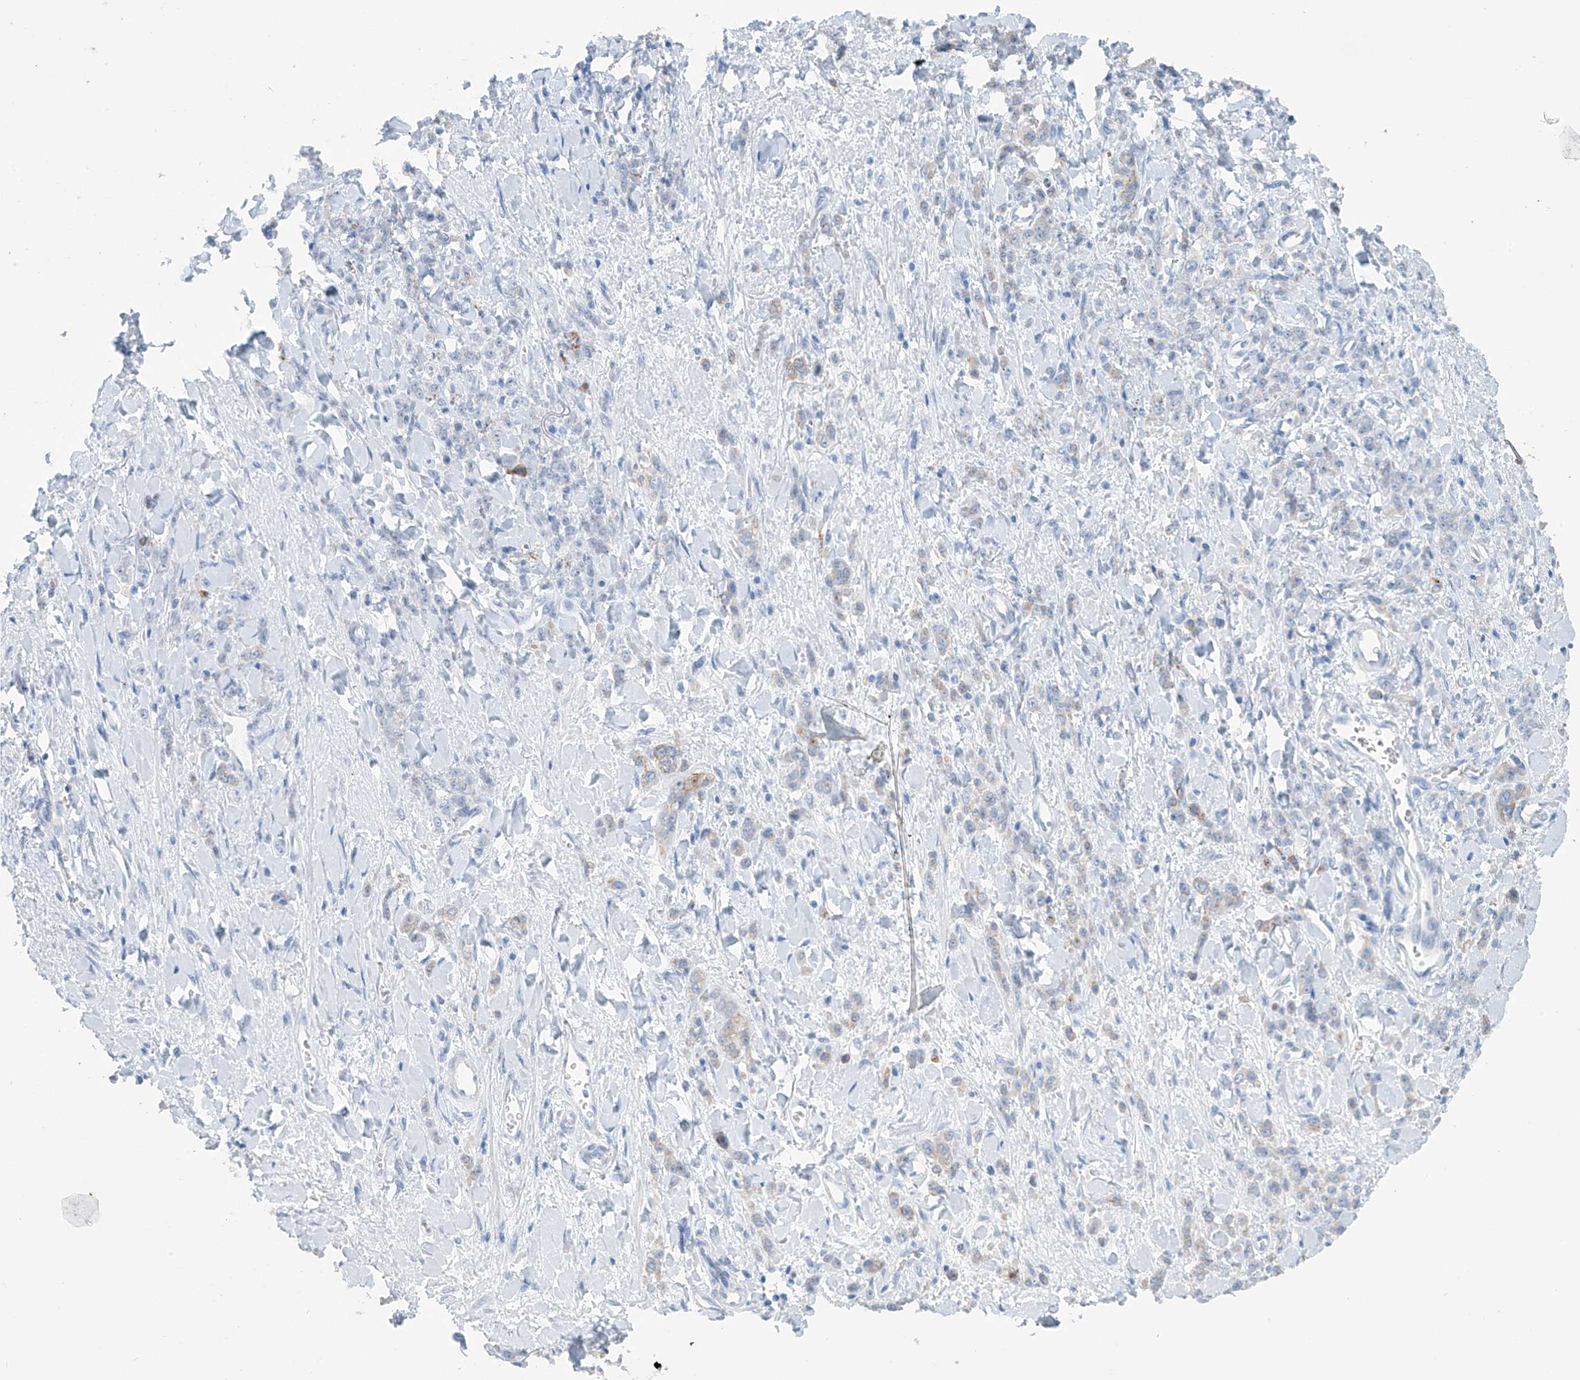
{"staining": {"intensity": "negative", "quantity": "none", "location": "none"}, "tissue": "stomach cancer", "cell_type": "Tumor cells", "image_type": "cancer", "snomed": [{"axis": "morphology", "description": "Normal tissue, NOS"}, {"axis": "morphology", "description": "Adenocarcinoma, NOS"}, {"axis": "topography", "description": "Stomach"}], "caption": "An image of human adenocarcinoma (stomach) is negative for staining in tumor cells.", "gene": "DSP", "patient": {"sex": "male", "age": 82}}